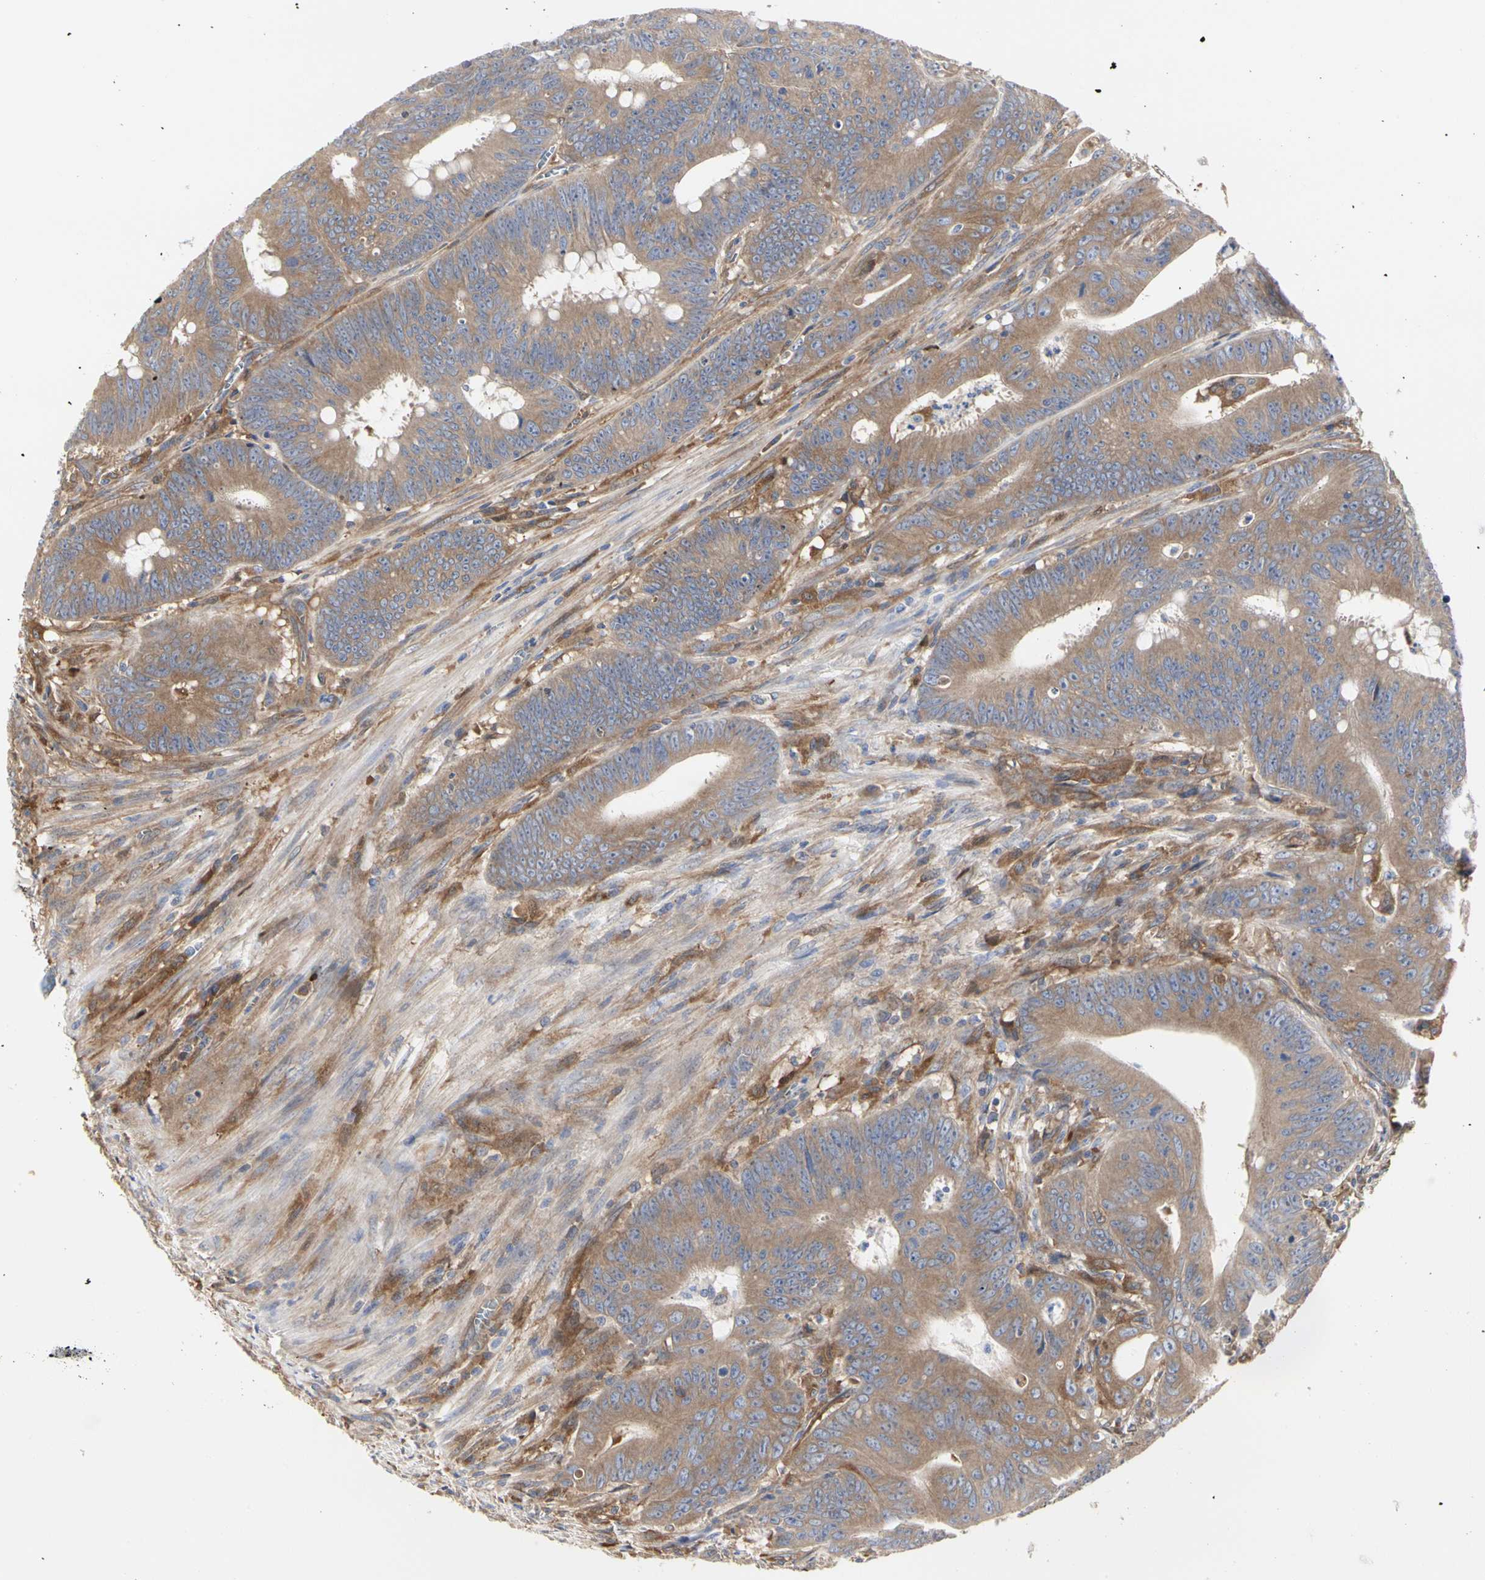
{"staining": {"intensity": "moderate", "quantity": ">75%", "location": "cytoplasmic/membranous"}, "tissue": "colorectal cancer", "cell_type": "Tumor cells", "image_type": "cancer", "snomed": [{"axis": "morphology", "description": "Adenocarcinoma, NOS"}, {"axis": "topography", "description": "Colon"}], "caption": "A brown stain highlights moderate cytoplasmic/membranous expression of a protein in human colorectal cancer (adenocarcinoma) tumor cells.", "gene": "C3orf52", "patient": {"sex": "male", "age": 45}}